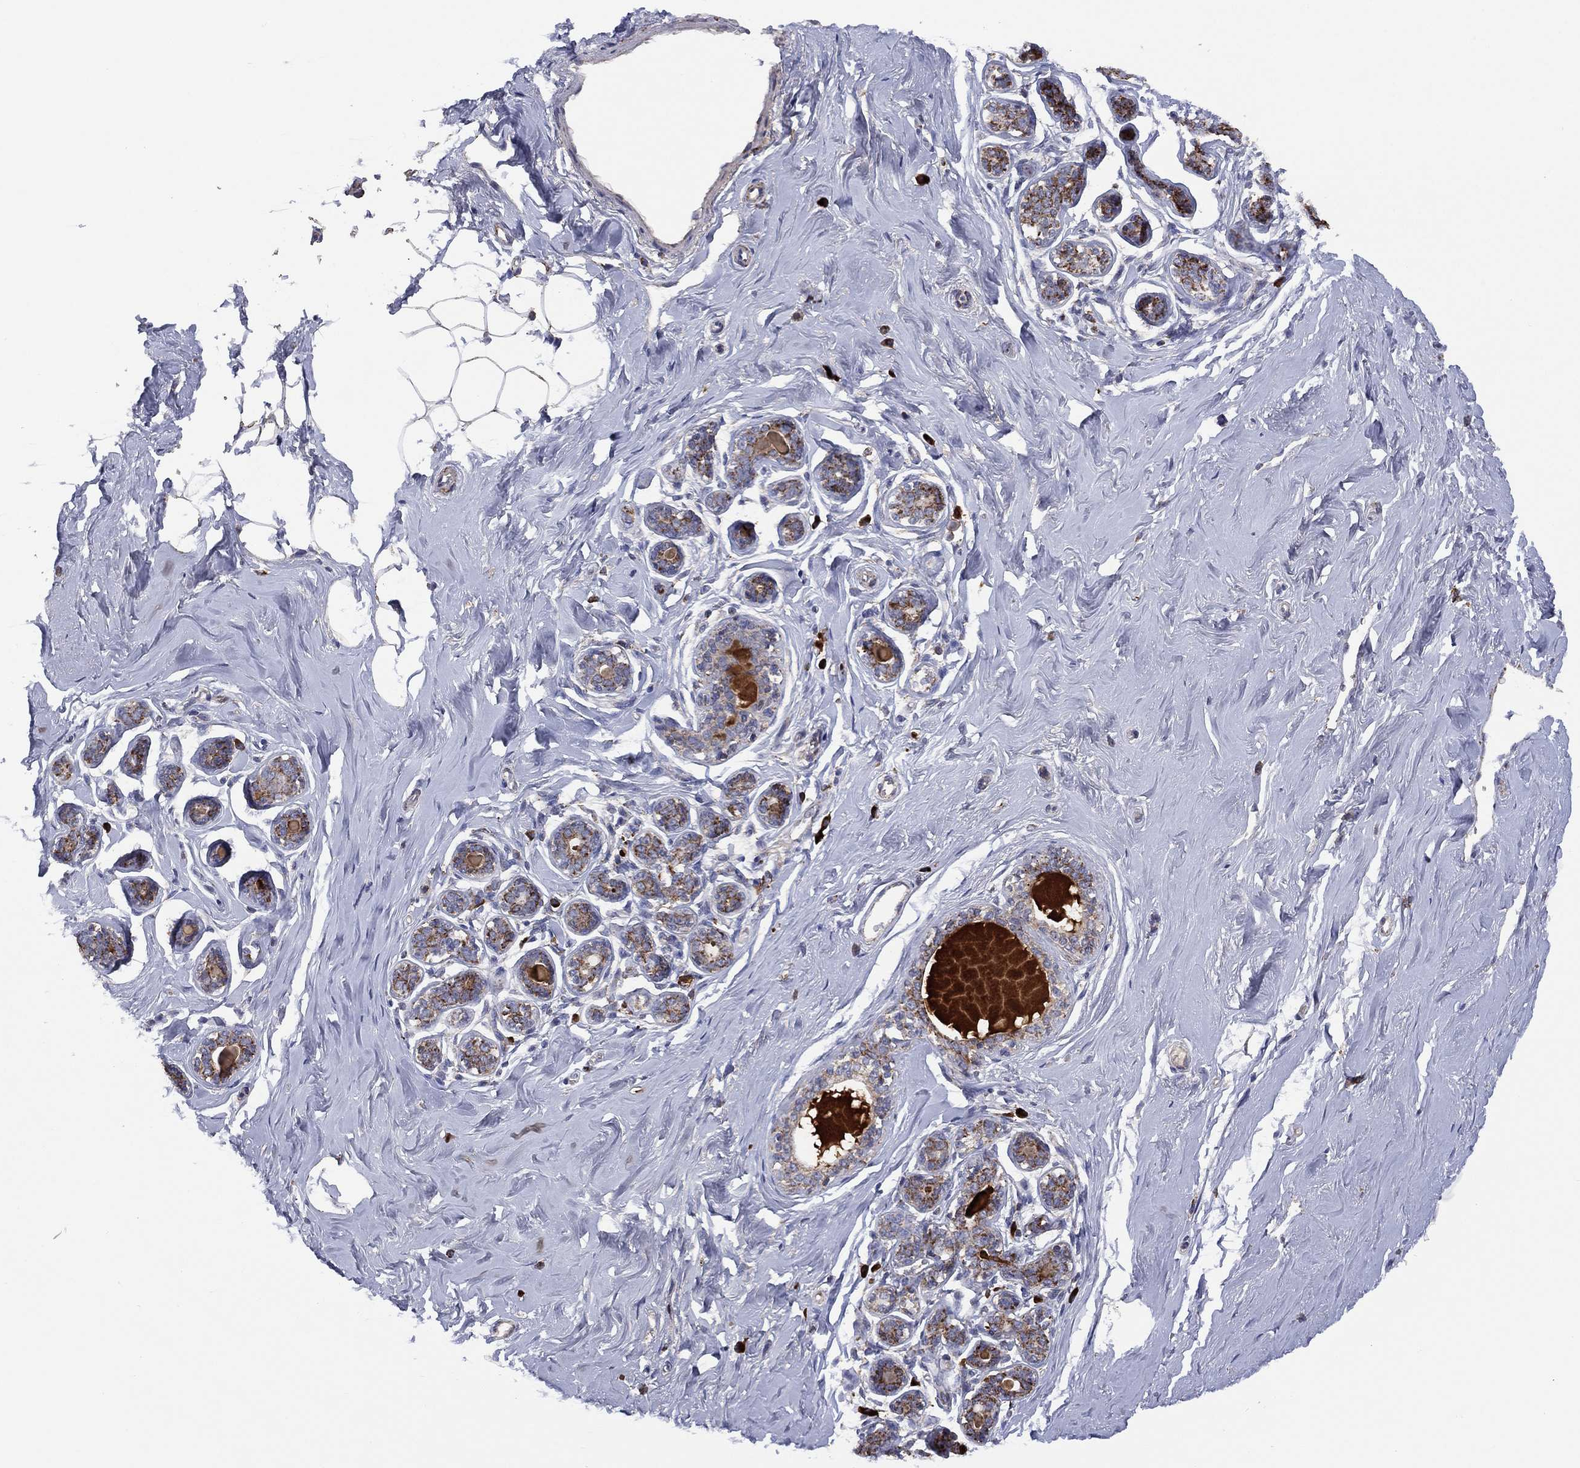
{"staining": {"intensity": "moderate", "quantity": "<25%", "location": "cytoplasmic/membranous"}, "tissue": "breast", "cell_type": "Adipocytes", "image_type": "normal", "snomed": [{"axis": "morphology", "description": "Normal tissue, NOS"}, {"axis": "topography", "description": "Skin"}, {"axis": "topography", "description": "Breast"}], "caption": "Breast was stained to show a protein in brown. There is low levels of moderate cytoplasmic/membranous staining in about <25% of adipocytes. (Brightfield microscopy of DAB IHC at high magnification).", "gene": "PPP2R5A", "patient": {"sex": "female", "age": 43}}